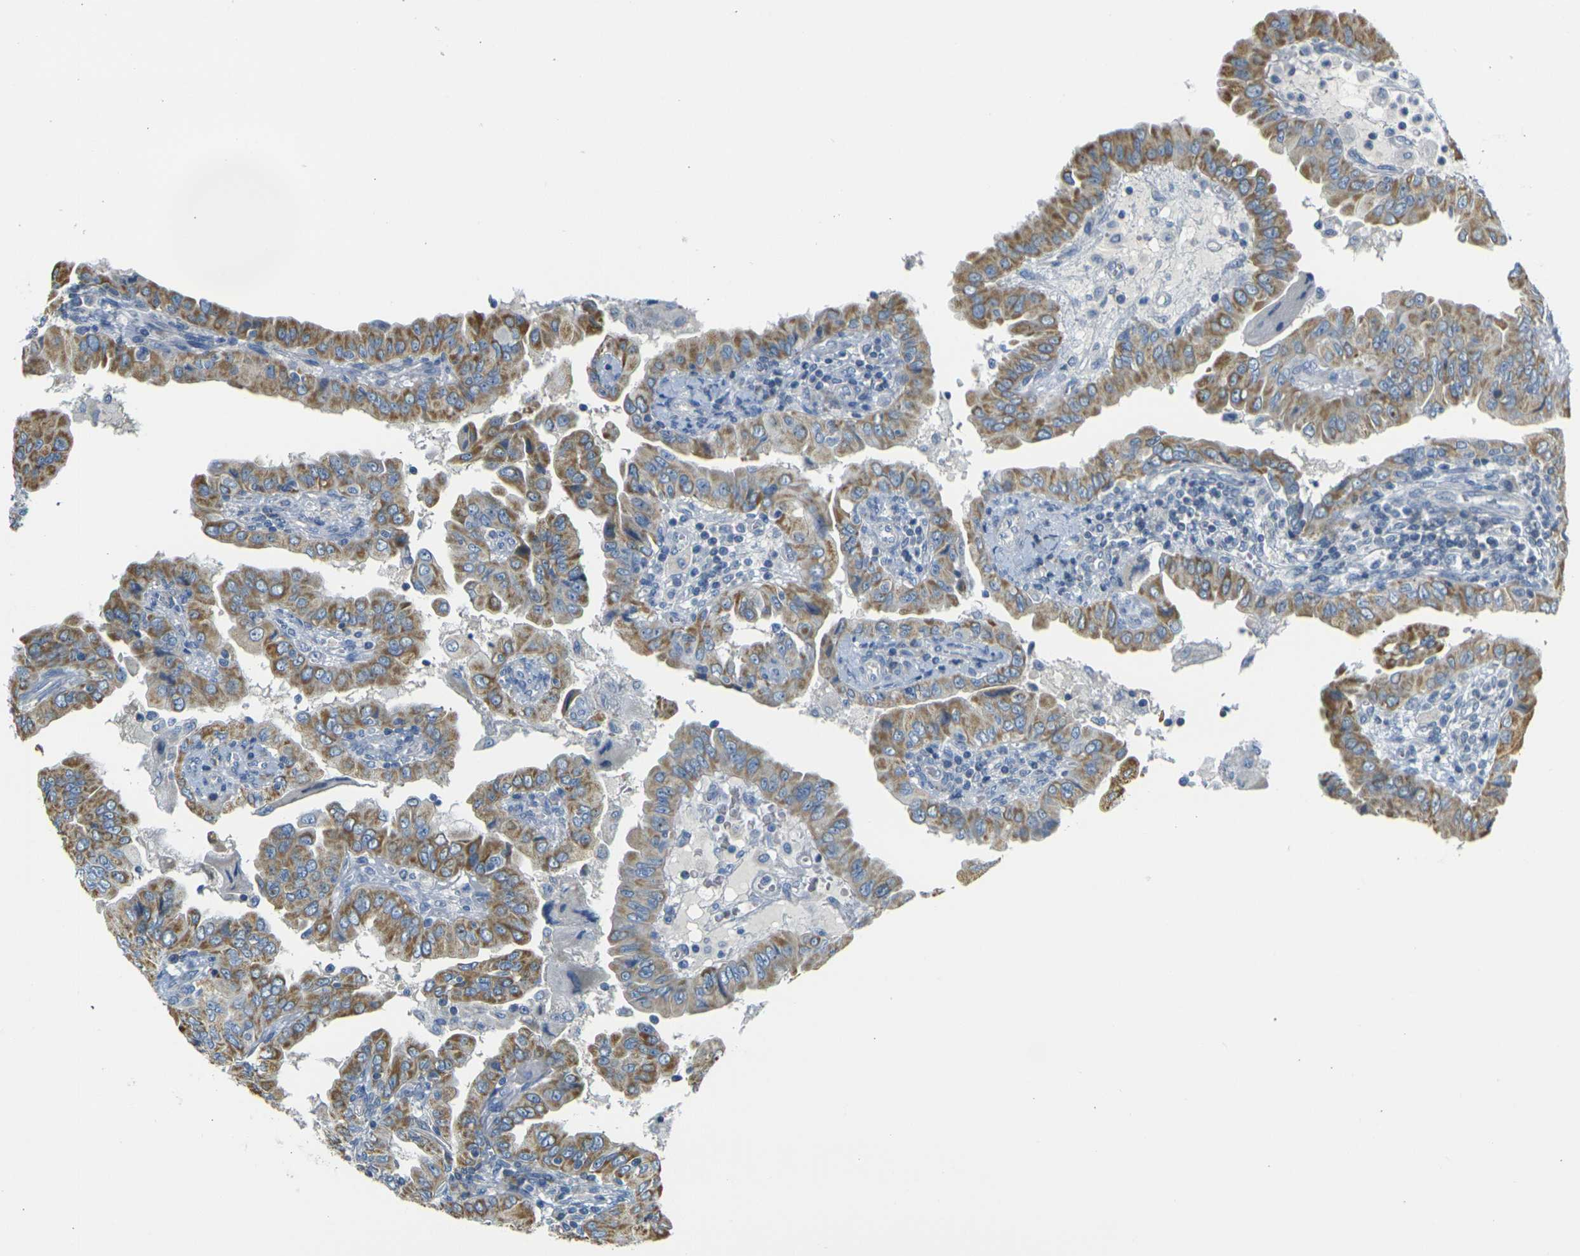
{"staining": {"intensity": "moderate", "quantity": ">75%", "location": "cytoplasmic/membranous"}, "tissue": "thyroid cancer", "cell_type": "Tumor cells", "image_type": "cancer", "snomed": [{"axis": "morphology", "description": "Papillary adenocarcinoma, NOS"}, {"axis": "topography", "description": "Thyroid gland"}], "caption": "High-magnification brightfield microscopy of papillary adenocarcinoma (thyroid) stained with DAB (brown) and counterstained with hematoxylin (blue). tumor cells exhibit moderate cytoplasmic/membranous staining is appreciated in about>75% of cells. (IHC, brightfield microscopy, high magnification).", "gene": "PARD6B", "patient": {"sex": "male", "age": 33}}